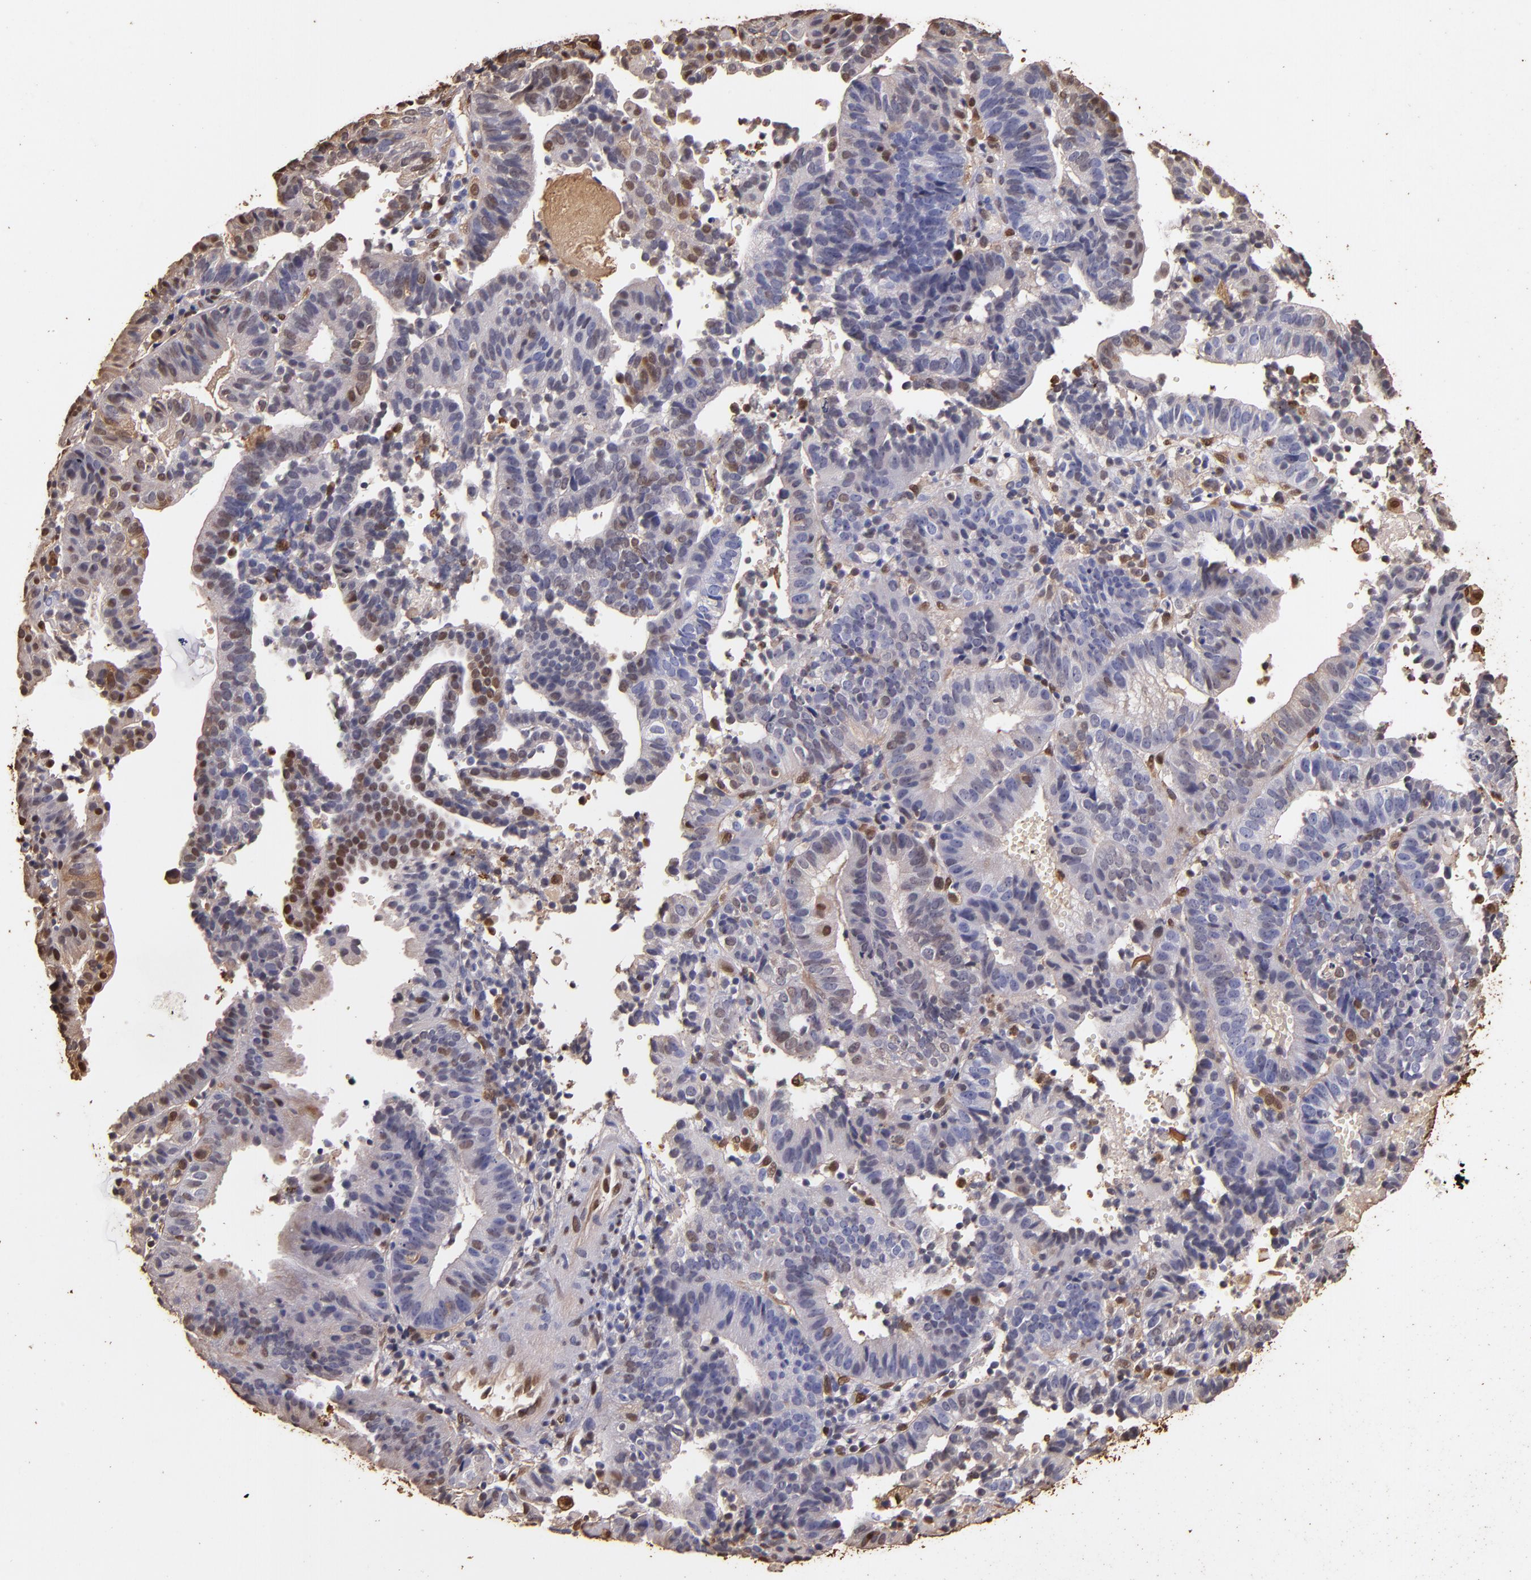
{"staining": {"intensity": "weak", "quantity": "<25%", "location": "cytoplasmic/membranous,nuclear"}, "tissue": "cervical cancer", "cell_type": "Tumor cells", "image_type": "cancer", "snomed": [{"axis": "morphology", "description": "Adenocarcinoma, NOS"}, {"axis": "topography", "description": "Cervix"}], "caption": "Histopathology image shows no significant protein staining in tumor cells of cervical adenocarcinoma.", "gene": "S100A6", "patient": {"sex": "female", "age": 60}}